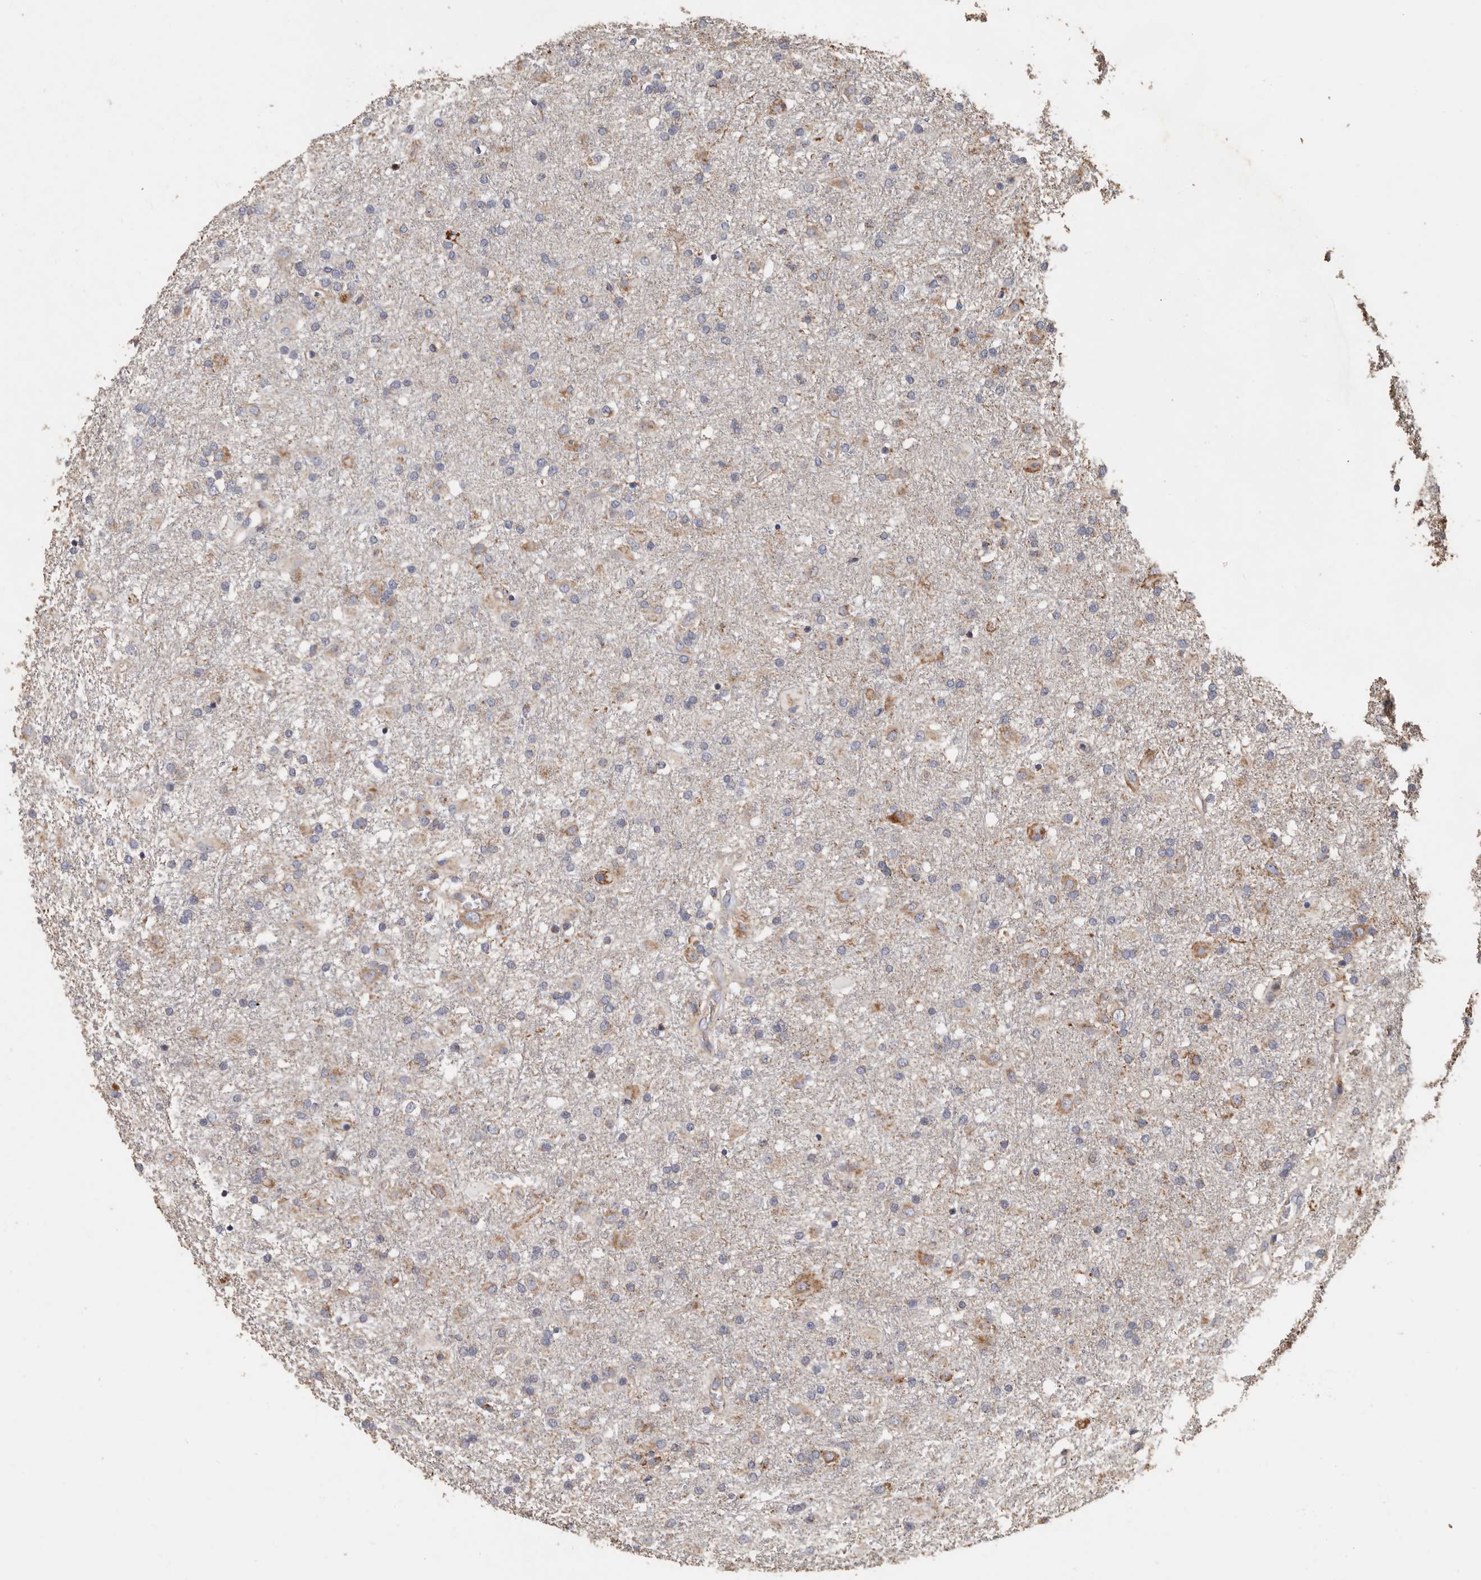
{"staining": {"intensity": "weak", "quantity": "<25%", "location": "cytoplasmic/membranous"}, "tissue": "glioma", "cell_type": "Tumor cells", "image_type": "cancer", "snomed": [{"axis": "morphology", "description": "Glioma, malignant, Low grade"}, {"axis": "topography", "description": "Brain"}], "caption": "Immunohistochemistry (IHC) of human malignant glioma (low-grade) exhibits no expression in tumor cells.", "gene": "OSGIN2", "patient": {"sex": "male", "age": 65}}